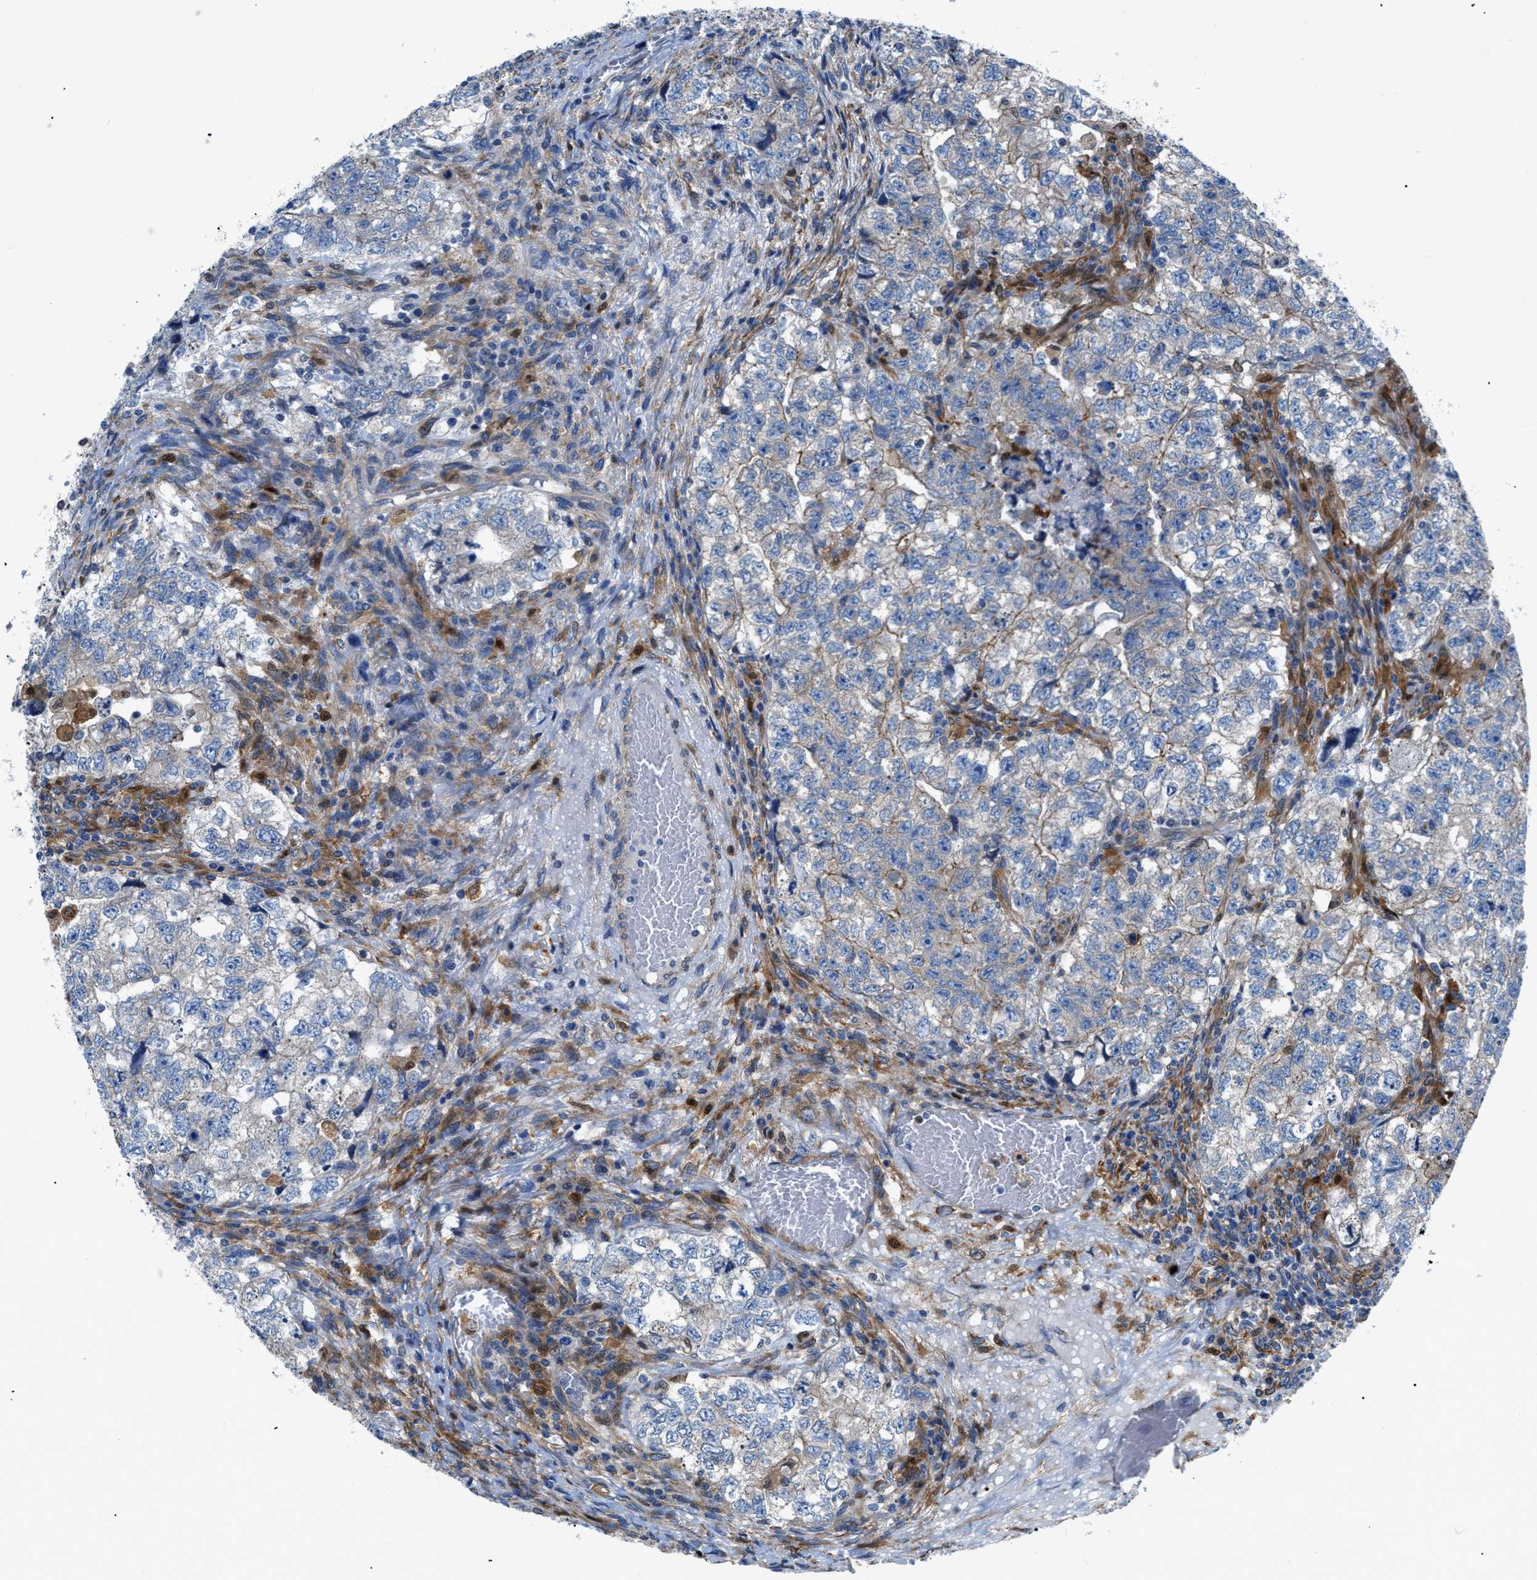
{"staining": {"intensity": "weak", "quantity": "<25%", "location": "cytoplasmic/membranous"}, "tissue": "testis cancer", "cell_type": "Tumor cells", "image_type": "cancer", "snomed": [{"axis": "morphology", "description": "Carcinoma, Embryonal, NOS"}, {"axis": "topography", "description": "Testis"}], "caption": "A high-resolution histopathology image shows immunohistochemistry (IHC) staining of testis cancer, which exhibits no significant staining in tumor cells. The staining was performed using DAB to visualize the protein expression in brown, while the nuclei were stained in blue with hematoxylin (Magnification: 20x).", "gene": "DMAC1", "patient": {"sex": "male", "age": 36}}